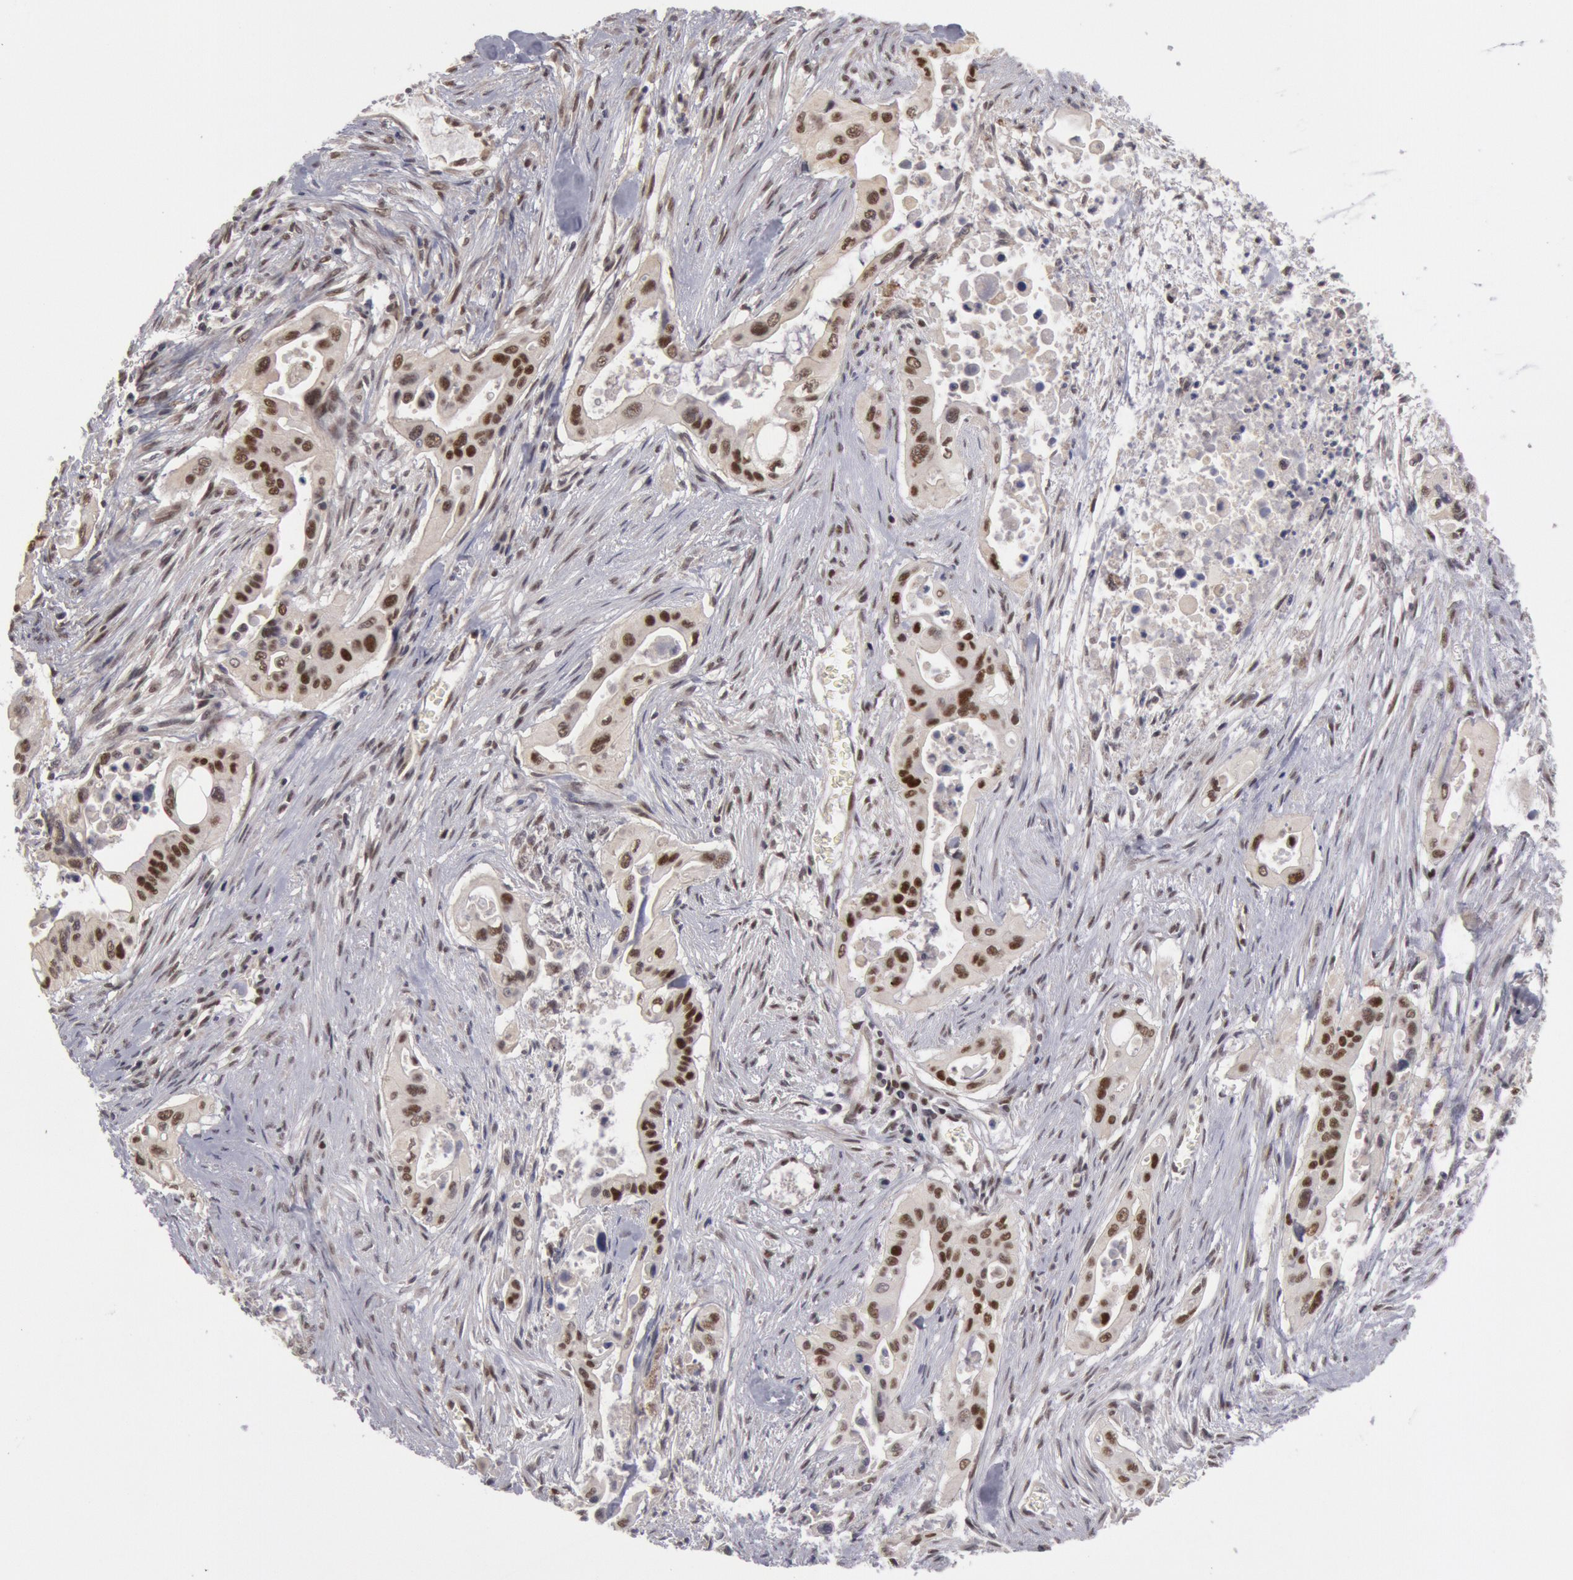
{"staining": {"intensity": "weak", "quantity": "25%-75%", "location": "nuclear"}, "tissue": "pancreatic cancer", "cell_type": "Tumor cells", "image_type": "cancer", "snomed": [{"axis": "morphology", "description": "Adenocarcinoma, NOS"}, {"axis": "topography", "description": "Pancreas"}], "caption": "Brown immunohistochemical staining in human pancreatic cancer (adenocarcinoma) exhibits weak nuclear expression in about 25%-75% of tumor cells.", "gene": "PPP4R3B", "patient": {"sex": "male", "age": 77}}